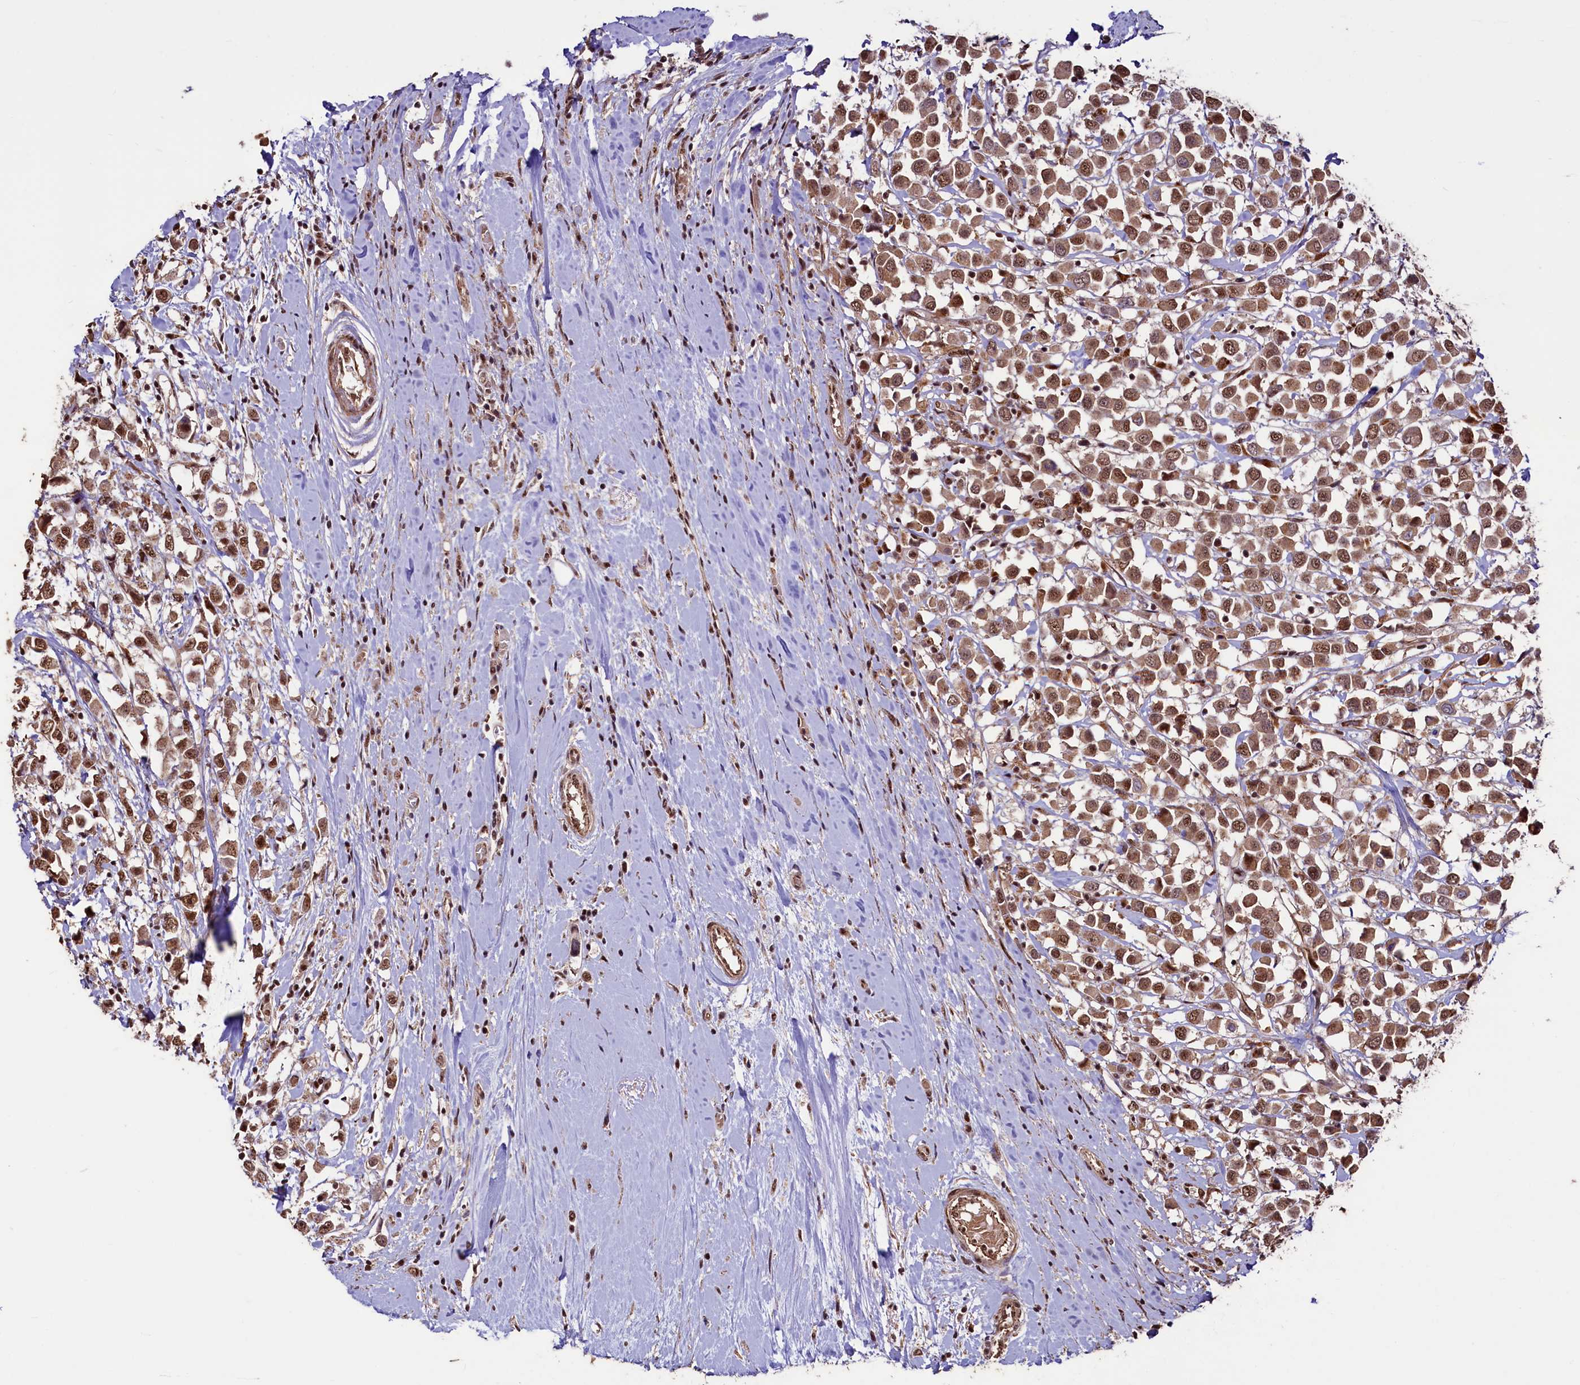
{"staining": {"intensity": "moderate", "quantity": ">75%", "location": "cytoplasmic/membranous,nuclear"}, "tissue": "breast cancer", "cell_type": "Tumor cells", "image_type": "cancer", "snomed": [{"axis": "morphology", "description": "Duct carcinoma"}, {"axis": "topography", "description": "Breast"}], "caption": "Moderate cytoplasmic/membranous and nuclear positivity for a protein is present in approximately >75% of tumor cells of breast cancer using immunohistochemistry.", "gene": "SFSWAP", "patient": {"sex": "female", "age": 61}}